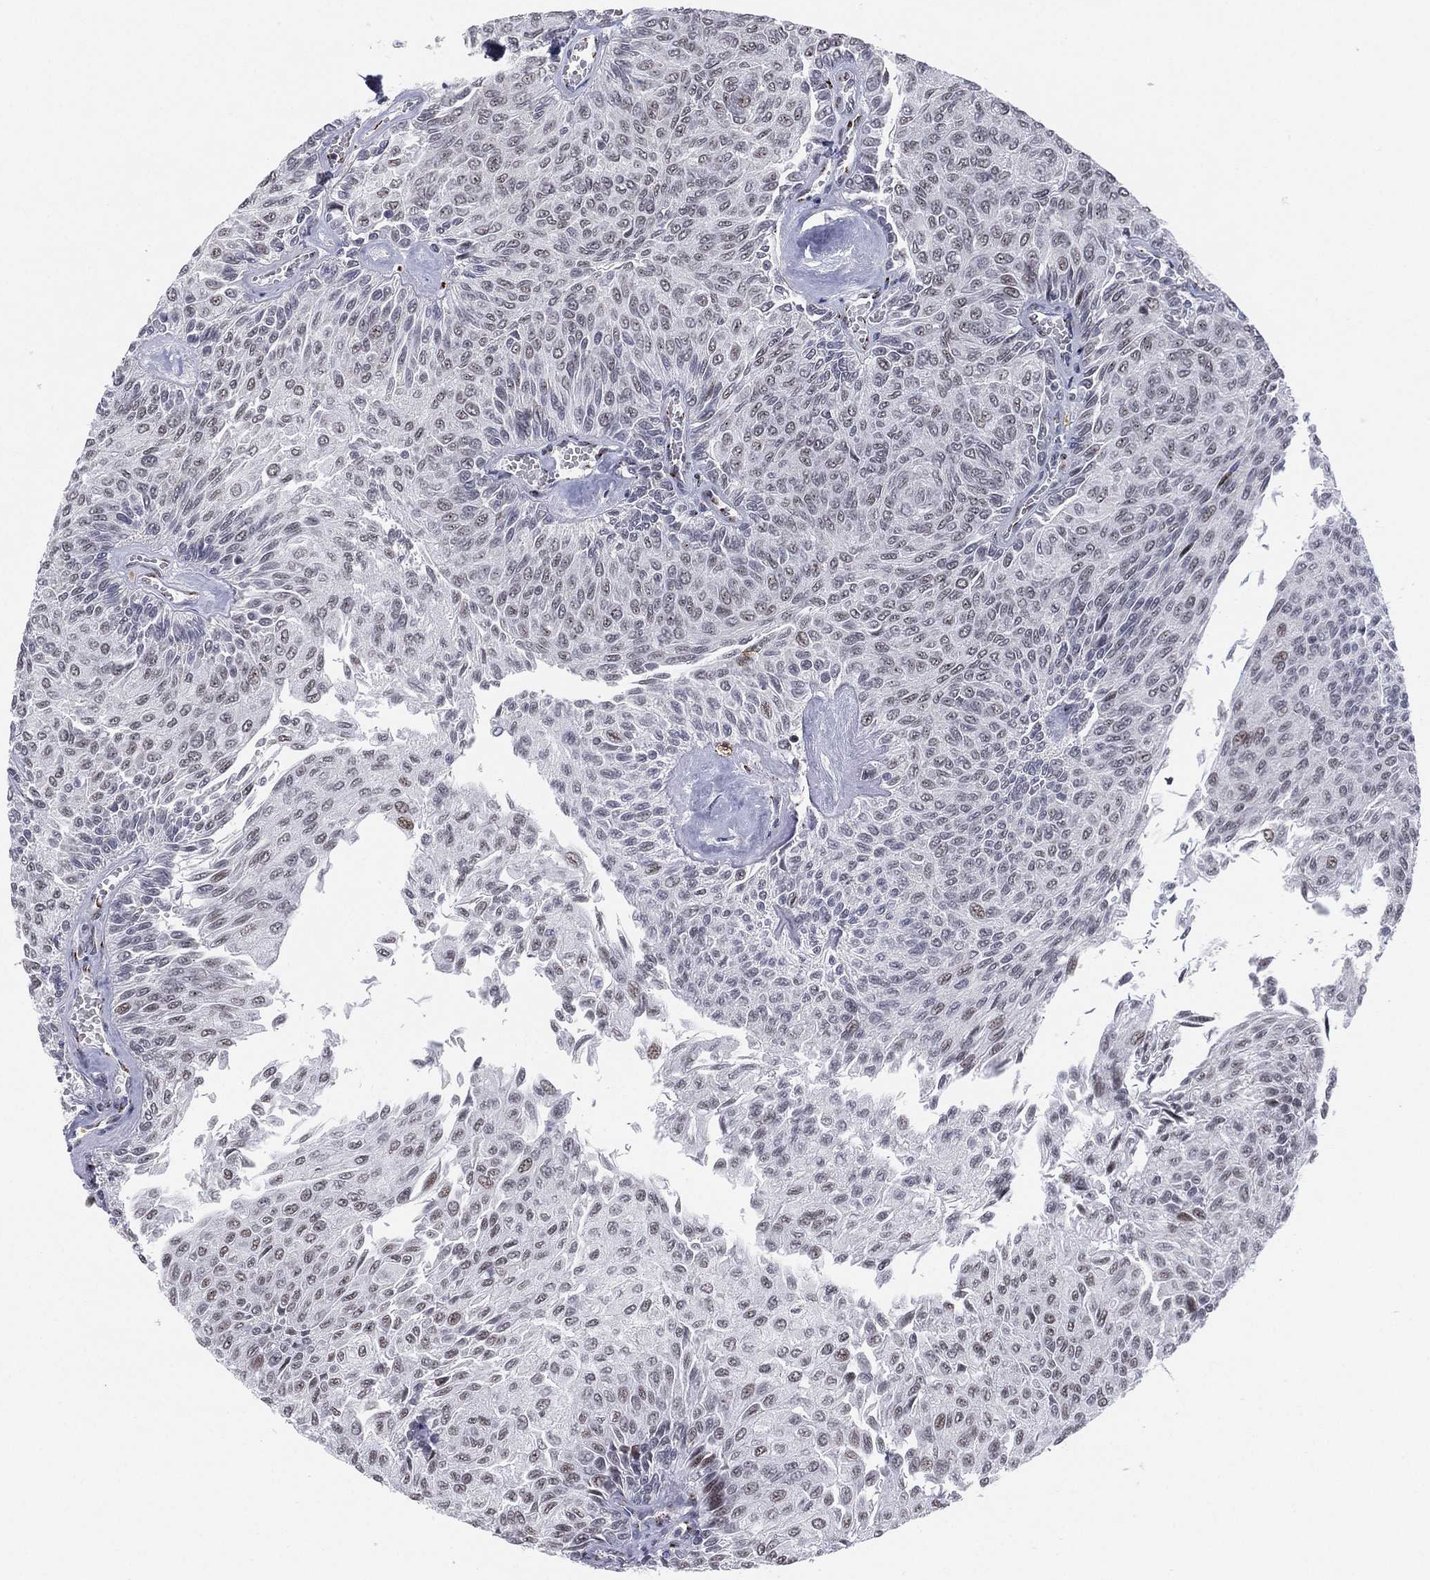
{"staining": {"intensity": "weak", "quantity": "<25%", "location": "nuclear"}, "tissue": "urothelial cancer", "cell_type": "Tumor cells", "image_type": "cancer", "snomed": [{"axis": "morphology", "description": "Urothelial carcinoma, Low grade"}, {"axis": "topography", "description": "Ureter, NOS"}, {"axis": "topography", "description": "Urinary bladder"}], "caption": "Tumor cells are negative for brown protein staining in urothelial carcinoma (low-grade). (Brightfield microscopy of DAB immunohistochemistry (IHC) at high magnification).", "gene": "CD177", "patient": {"sex": "male", "age": 78}}